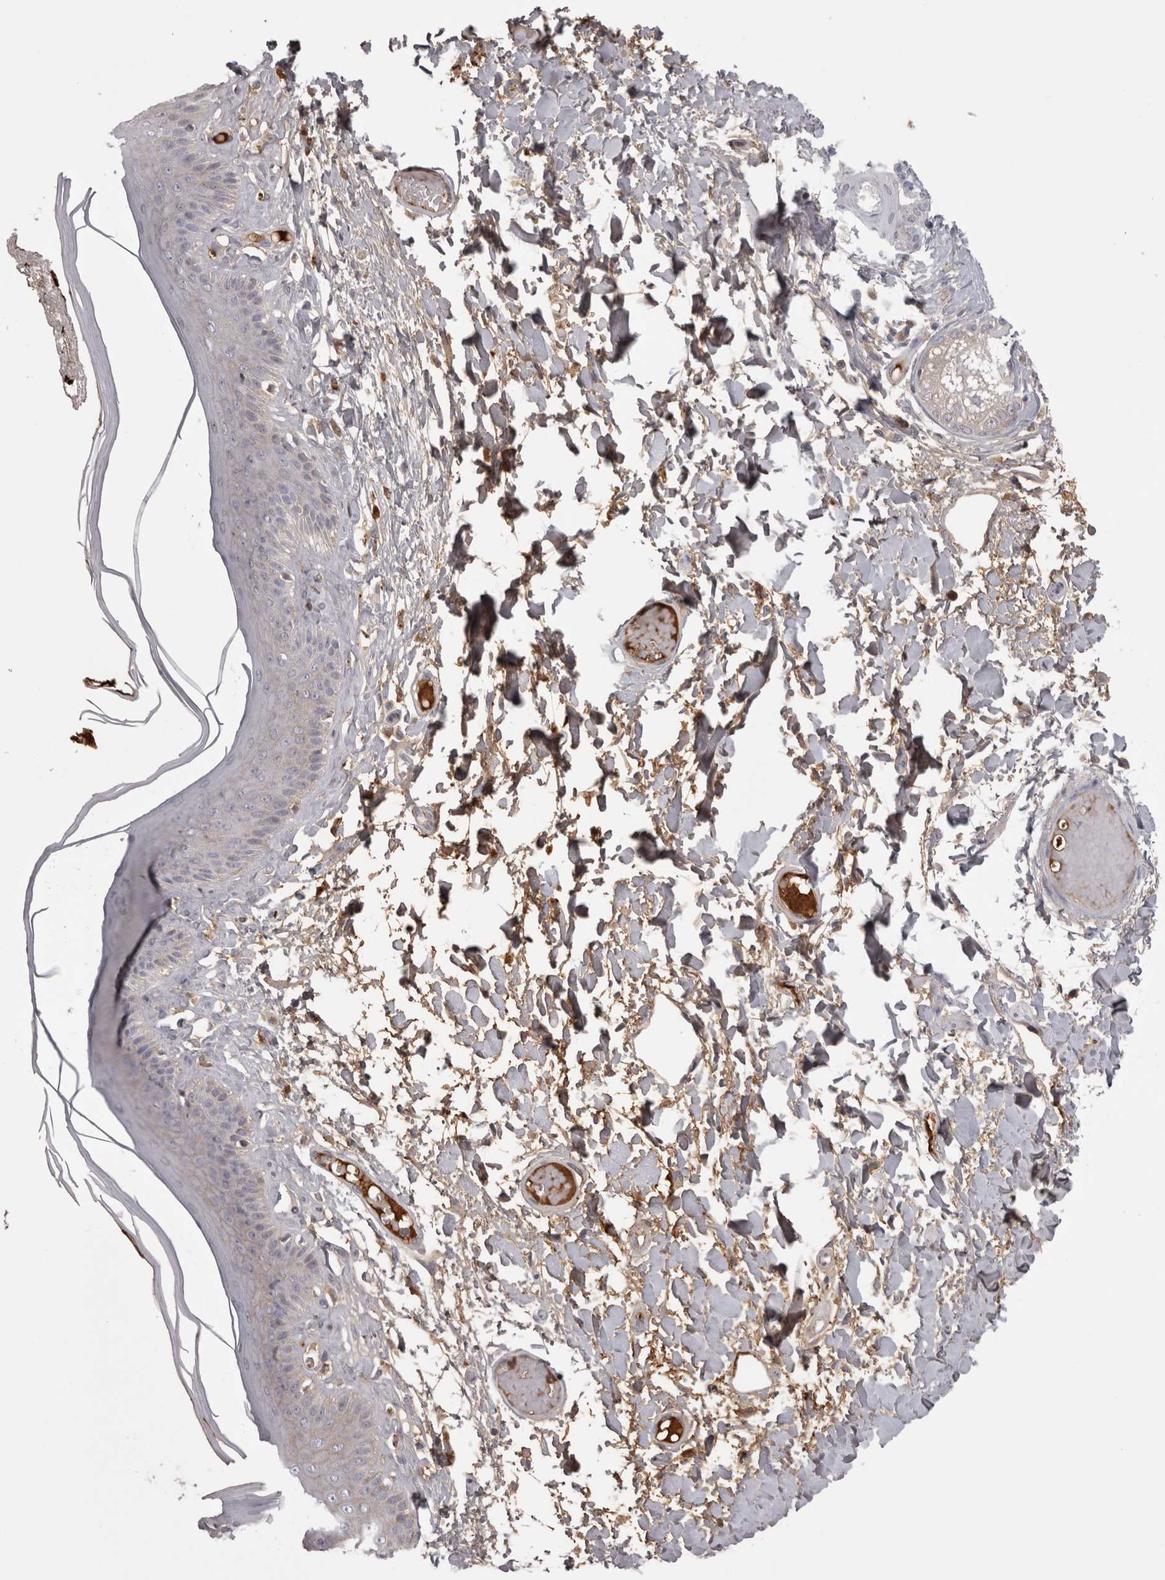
{"staining": {"intensity": "moderate", "quantity": "25%-75%", "location": "cytoplasmic/membranous"}, "tissue": "skin", "cell_type": "Epidermal cells", "image_type": "normal", "snomed": [{"axis": "morphology", "description": "Normal tissue, NOS"}, {"axis": "topography", "description": "Vulva"}], "caption": "Immunohistochemistry (IHC) image of normal human skin stained for a protein (brown), which exhibits medium levels of moderate cytoplasmic/membranous expression in approximately 25%-75% of epidermal cells.", "gene": "SAA4", "patient": {"sex": "female", "age": 73}}